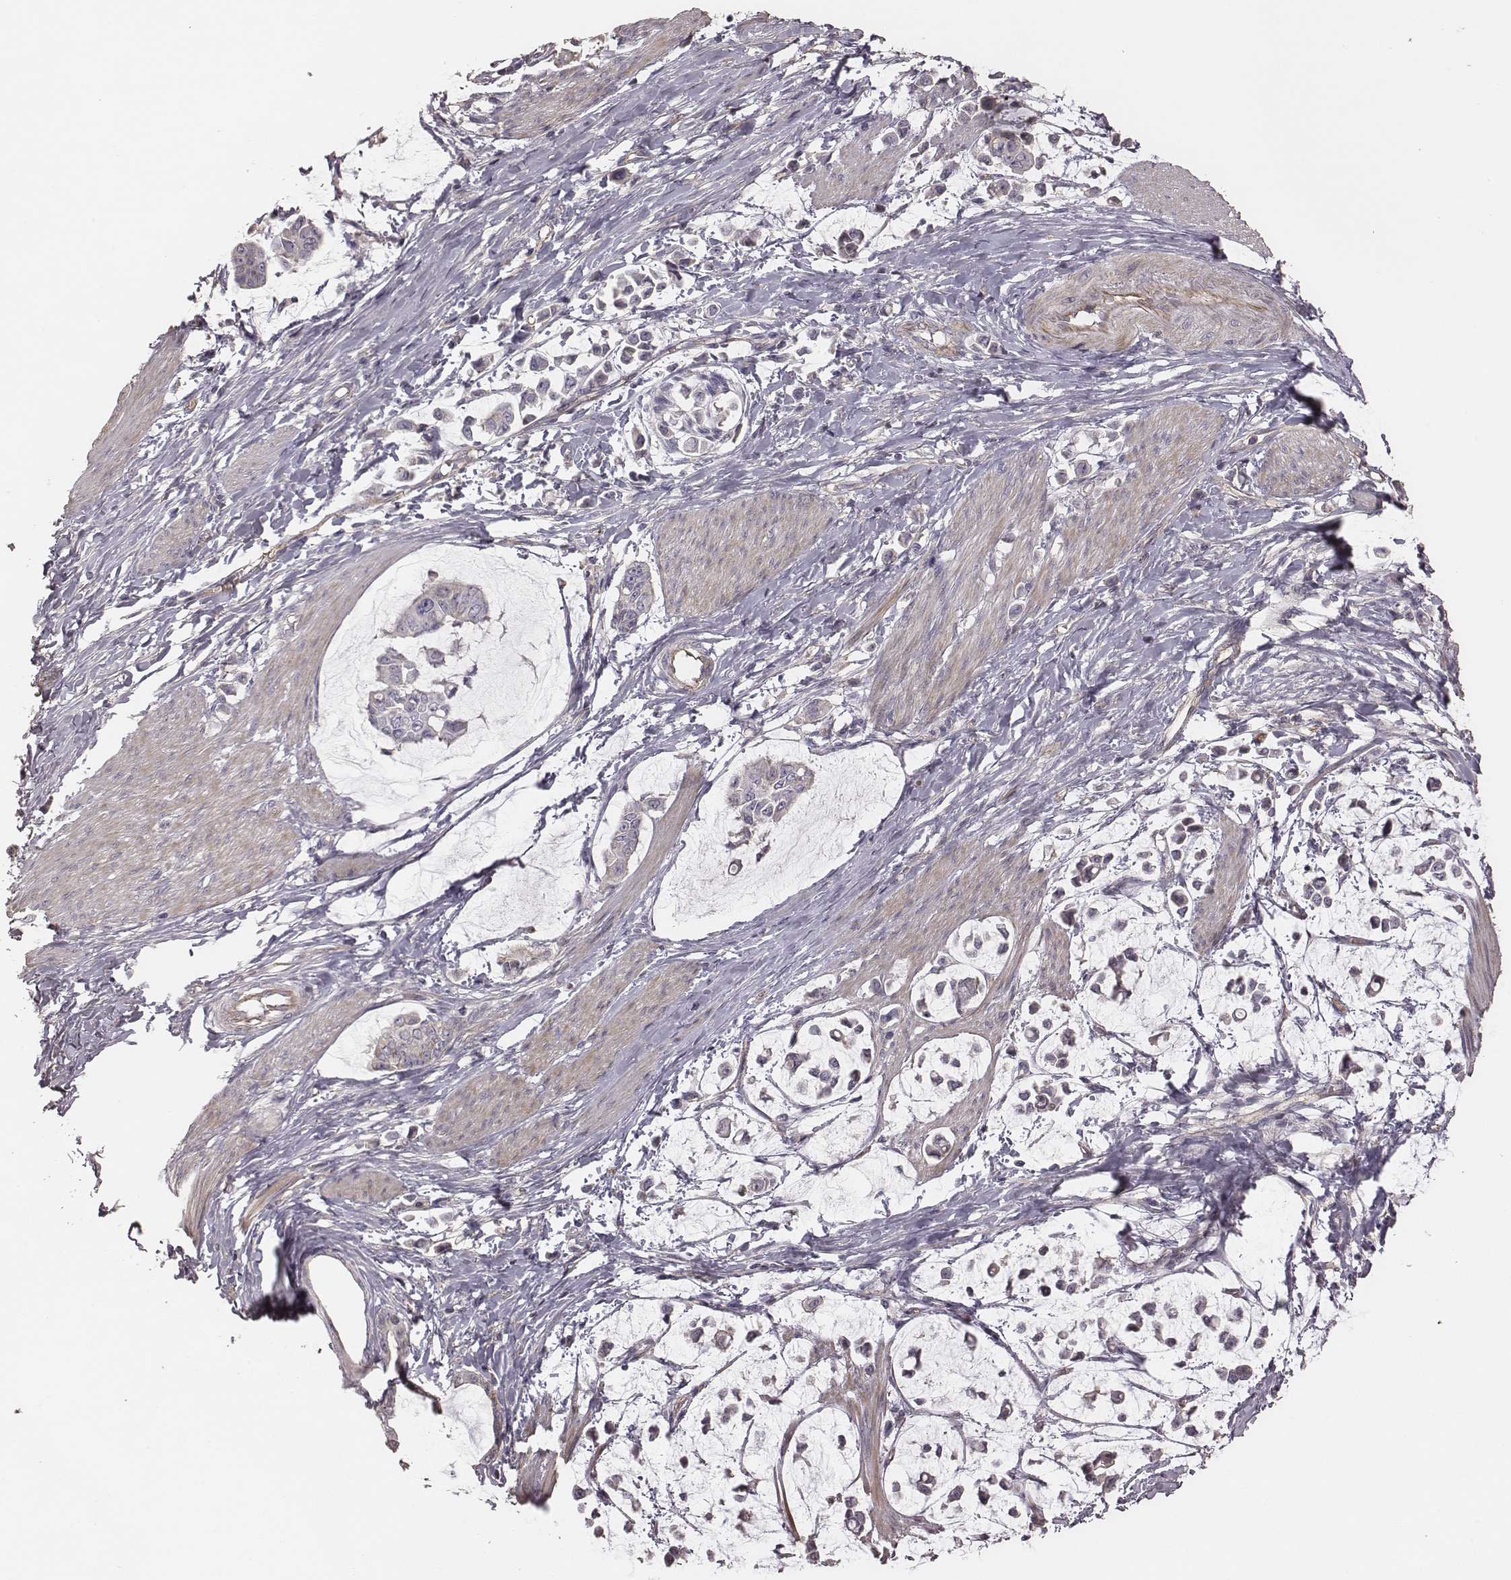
{"staining": {"intensity": "negative", "quantity": "none", "location": "none"}, "tissue": "stomach cancer", "cell_type": "Tumor cells", "image_type": "cancer", "snomed": [{"axis": "morphology", "description": "Adenocarcinoma, NOS"}, {"axis": "topography", "description": "Stomach"}], "caption": "Adenocarcinoma (stomach) was stained to show a protein in brown. There is no significant staining in tumor cells.", "gene": "OTOGL", "patient": {"sex": "male", "age": 82}}